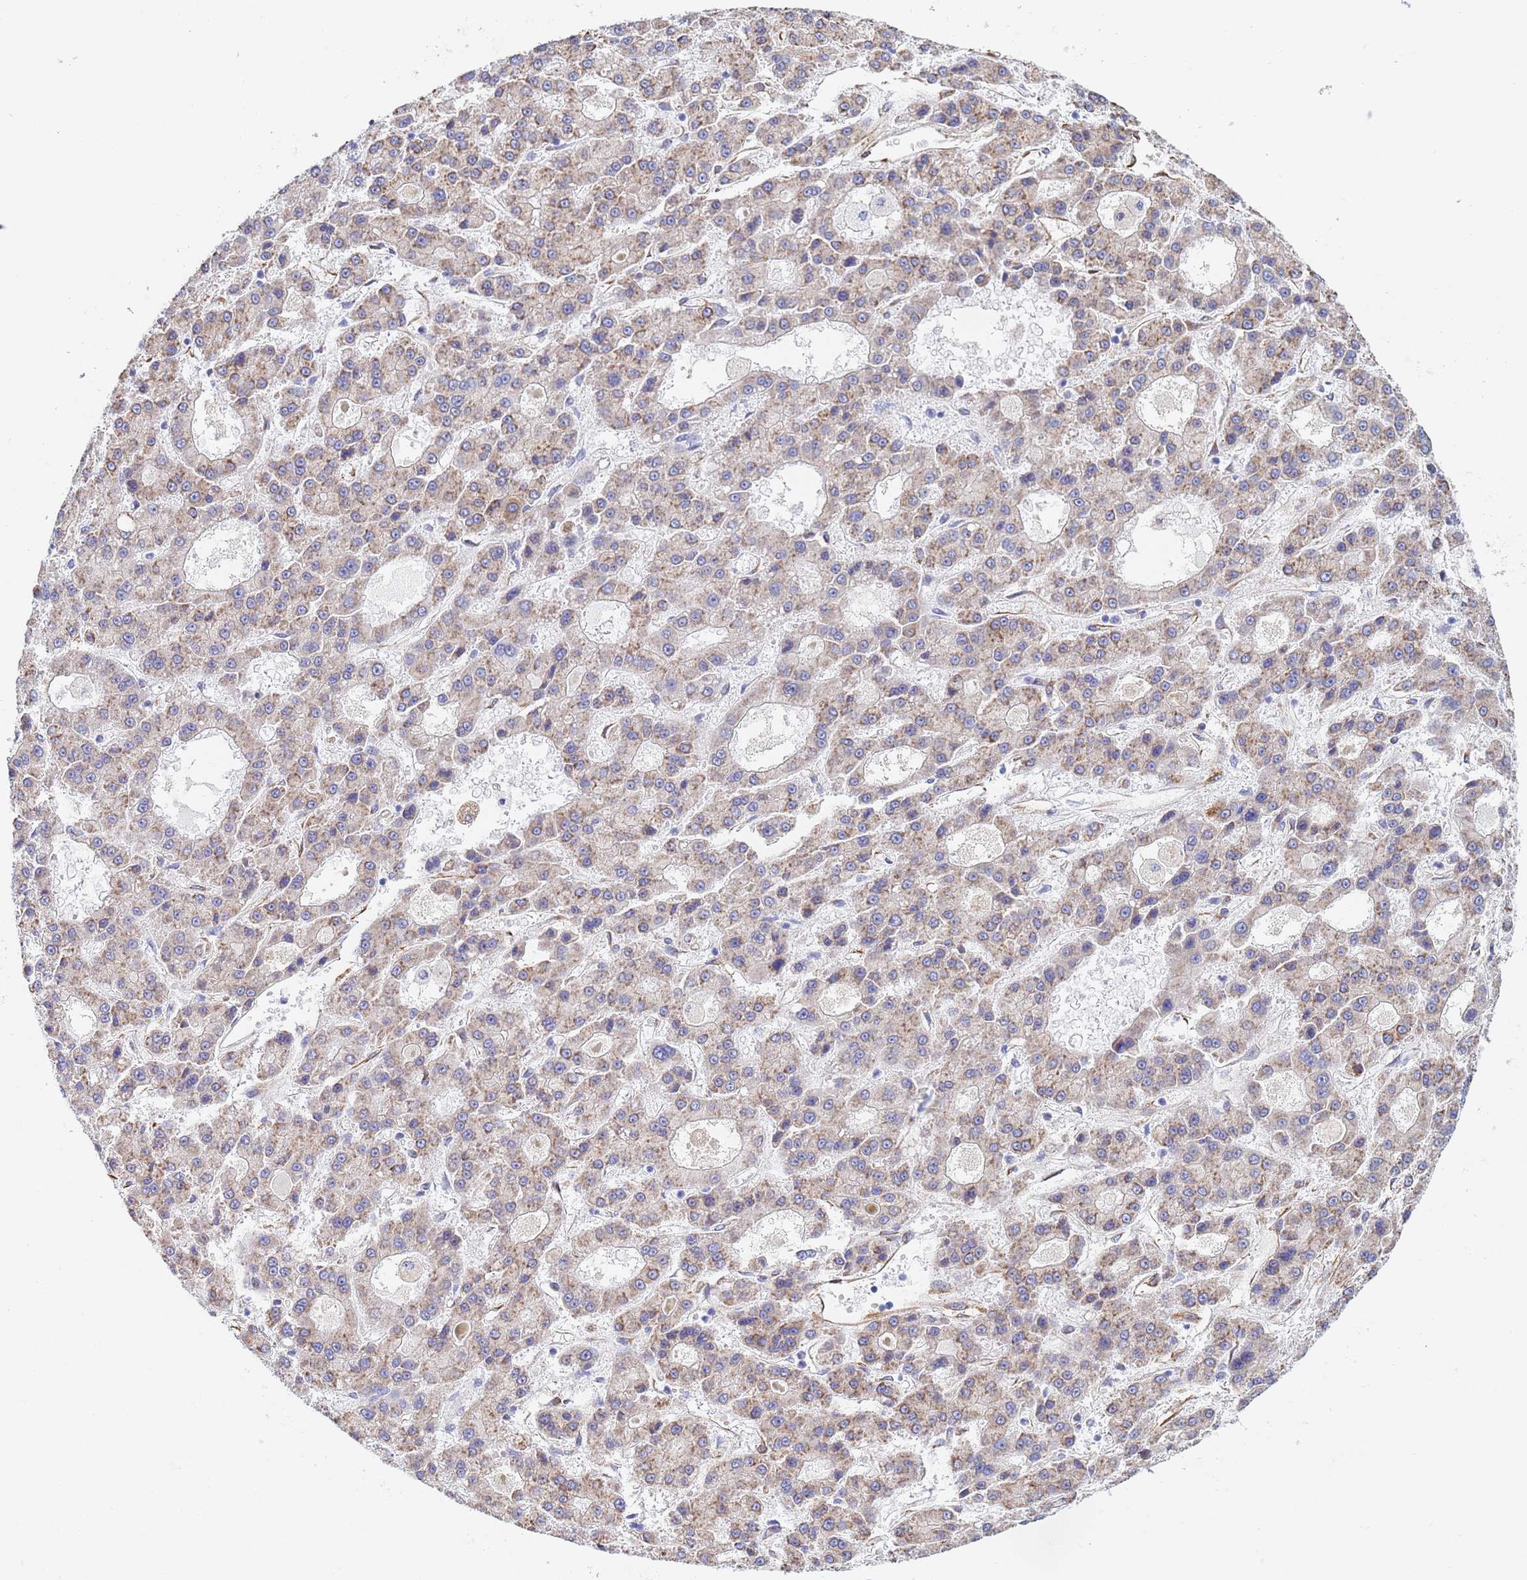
{"staining": {"intensity": "weak", "quantity": "25%-75%", "location": "cytoplasmic/membranous"}, "tissue": "liver cancer", "cell_type": "Tumor cells", "image_type": "cancer", "snomed": [{"axis": "morphology", "description": "Carcinoma, Hepatocellular, NOS"}, {"axis": "topography", "description": "Liver"}], "caption": "An image of liver cancer (hepatocellular carcinoma) stained for a protein reveals weak cytoplasmic/membranous brown staining in tumor cells. (DAB (3,3'-diaminobenzidine) IHC with brightfield microscopy, high magnification).", "gene": "GDAP2", "patient": {"sex": "male", "age": 70}}